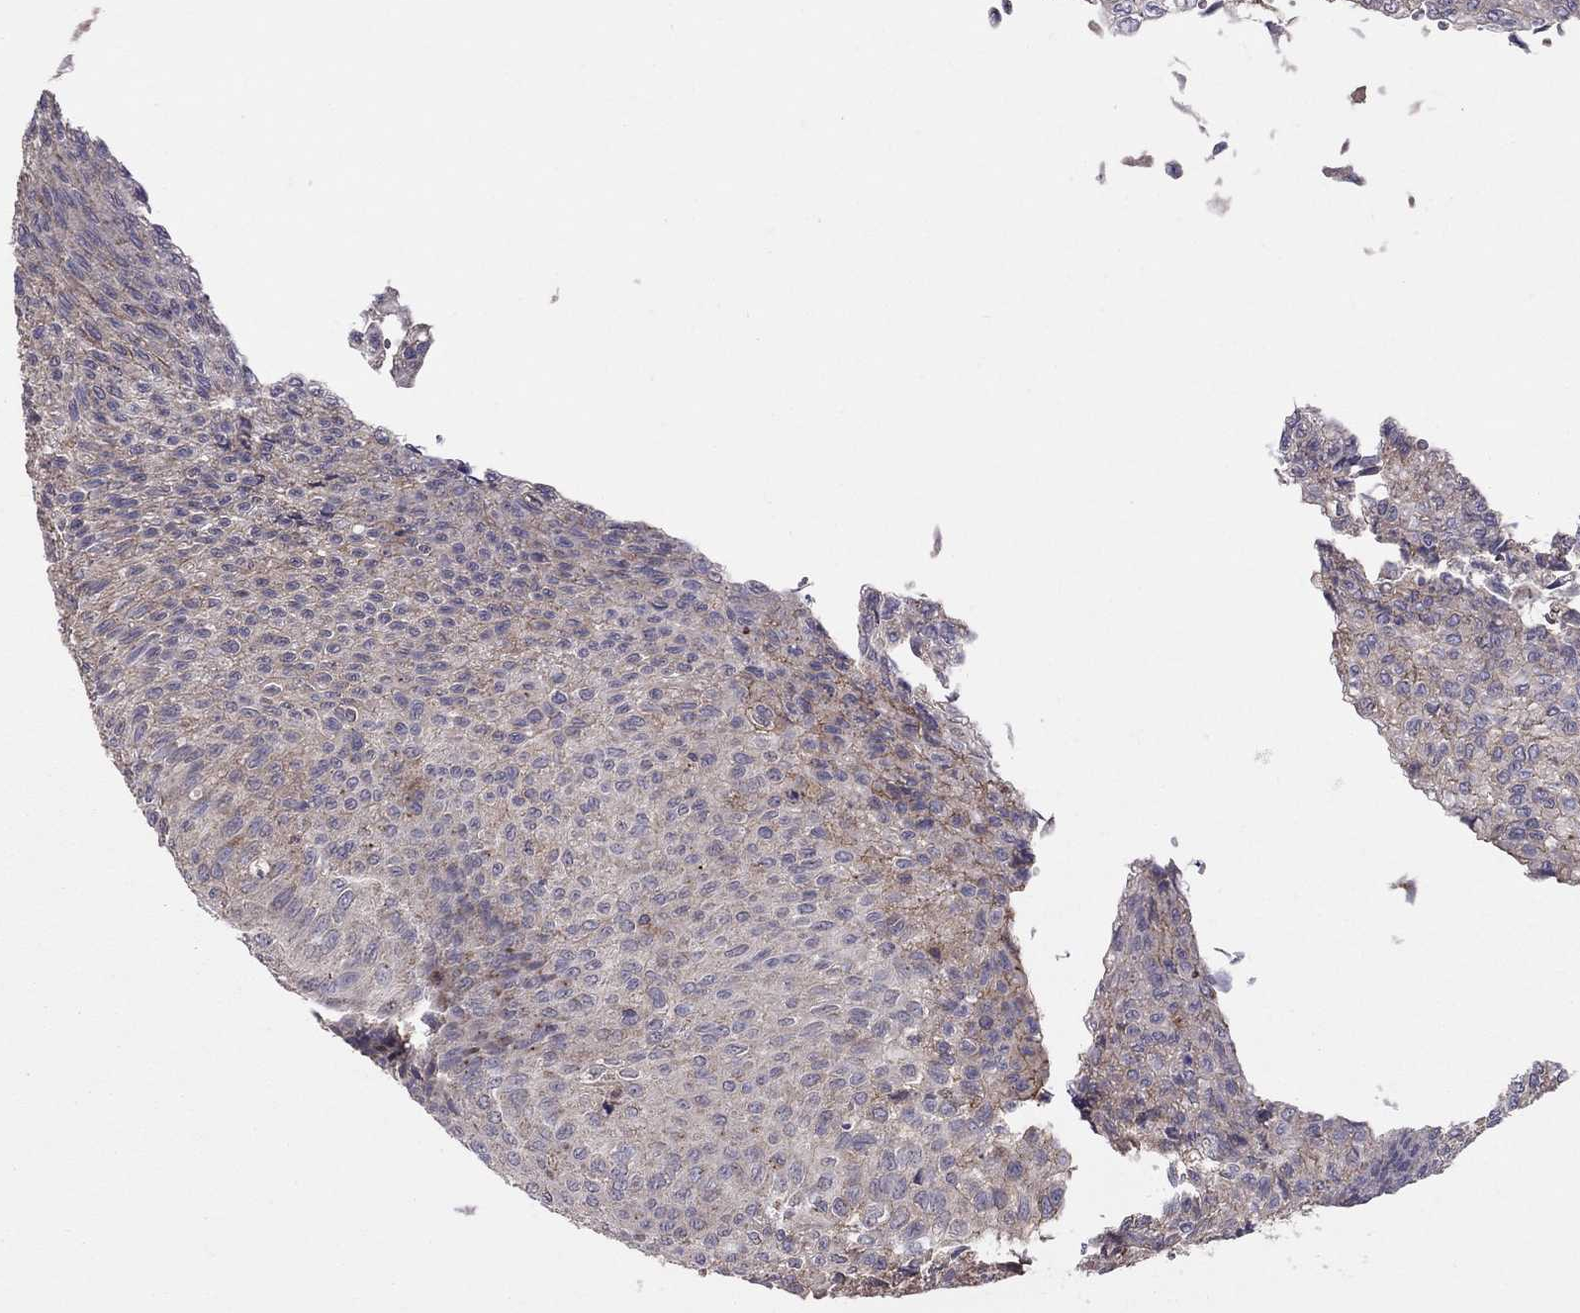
{"staining": {"intensity": "moderate", "quantity": "25%-75%", "location": "cytoplasmic/membranous"}, "tissue": "urothelial cancer", "cell_type": "Tumor cells", "image_type": "cancer", "snomed": [{"axis": "morphology", "description": "Urothelial carcinoma, Low grade"}, {"axis": "topography", "description": "Ureter, NOS"}, {"axis": "topography", "description": "Urinary bladder"}], "caption": "The photomicrograph displays staining of low-grade urothelial carcinoma, revealing moderate cytoplasmic/membranous protein positivity (brown color) within tumor cells. The staining is performed using DAB brown chromogen to label protein expression. The nuclei are counter-stained blue using hematoxylin.", "gene": "PIK3CG", "patient": {"sex": "male", "age": 78}}